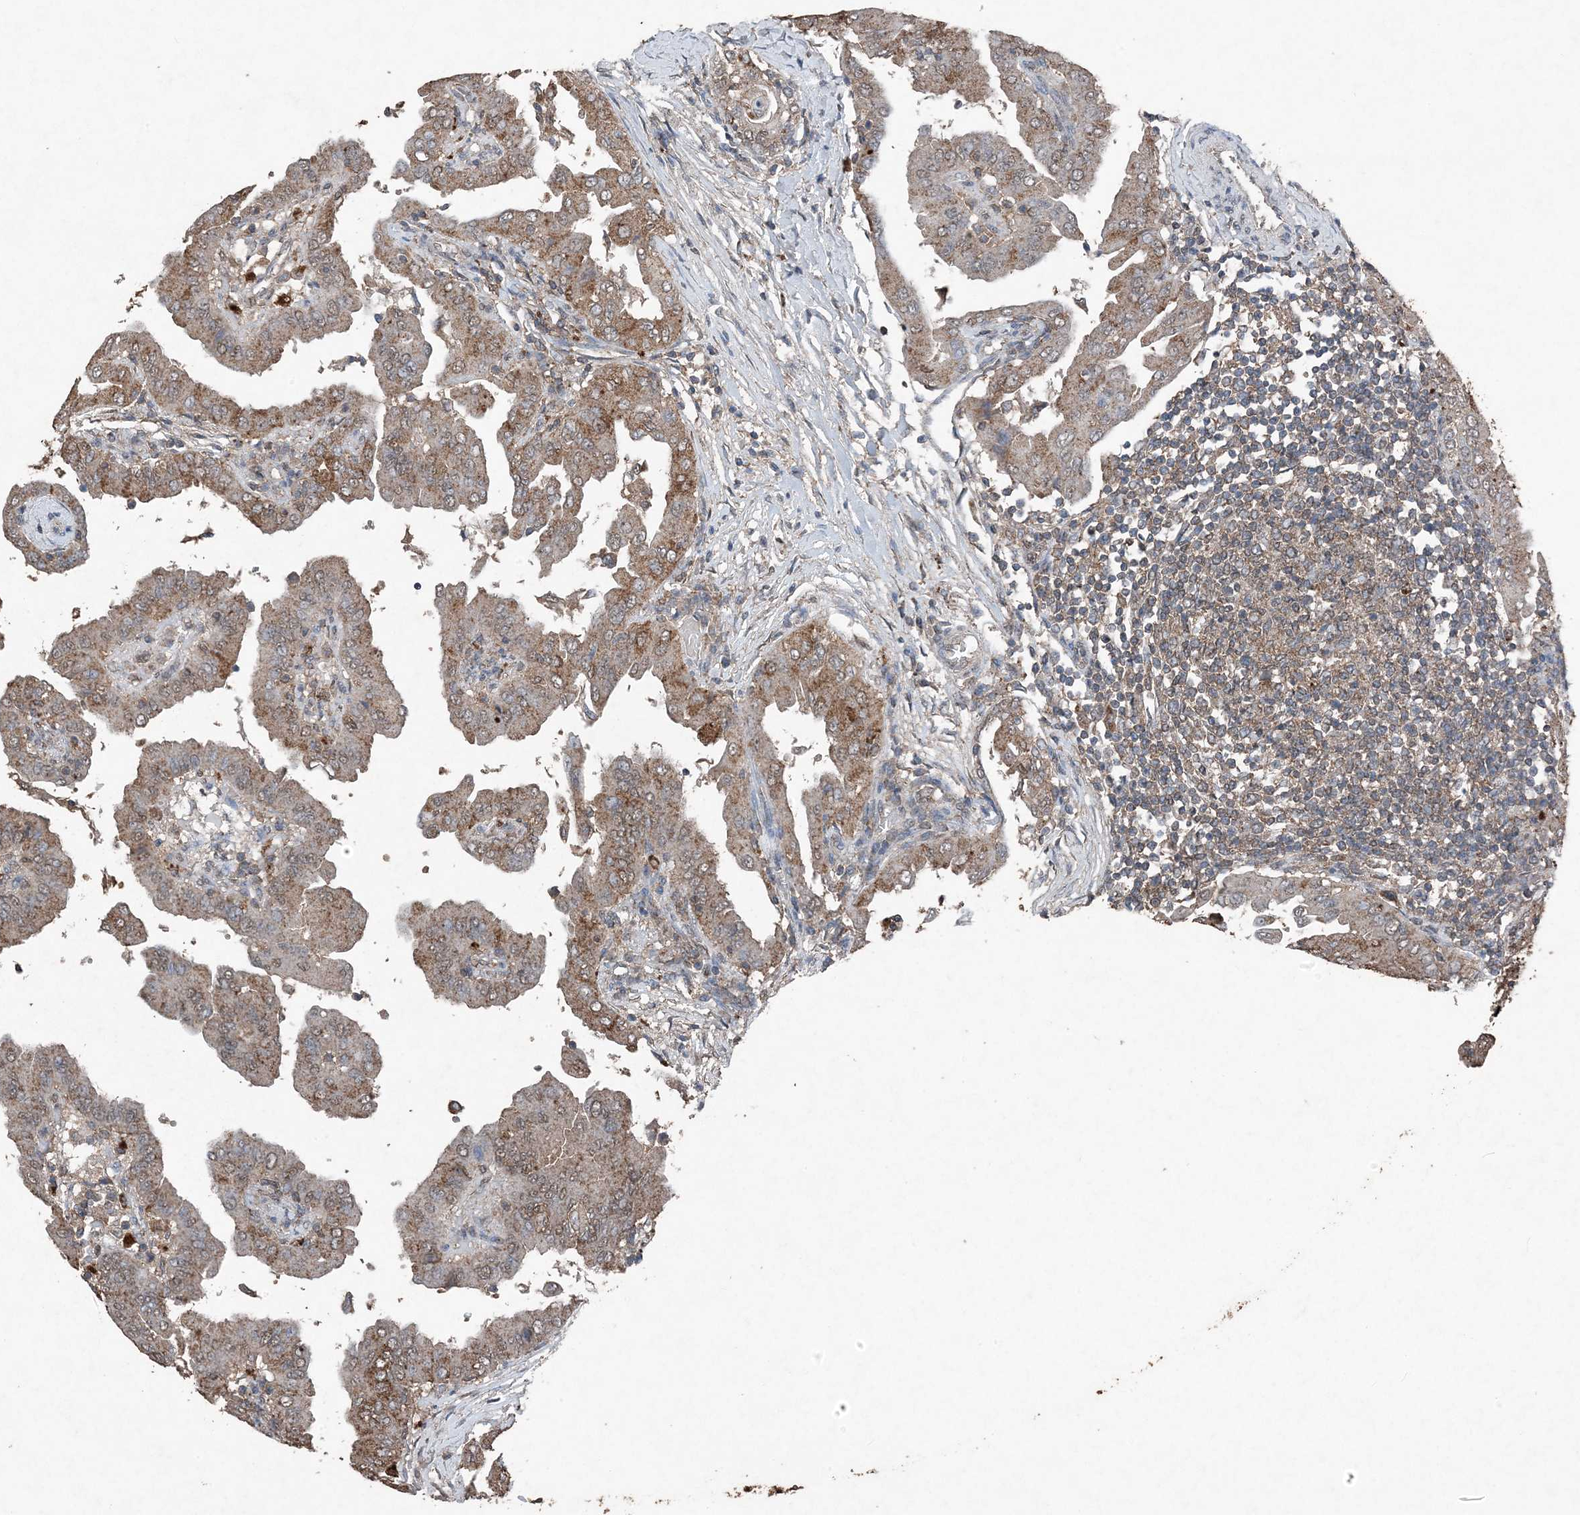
{"staining": {"intensity": "moderate", "quantity": "25%-75%", "location": "cytoplasmic/membranous"}, "tissue": "thyroid cancer", "cell_type": "Tumor cells", "image_type": "cancer", "snomed": [{"axis": "morphology", "description": "Papillary adenocarcinoma, NOS"}, {"axis": "topography", "description": "Thyroid gland"}], "caption": "Human thyroid papillary adenocarcinoma stained for a protein (brown) demonstrates moderate cytoplasmic/membranous positive expression in about 25%-75% of tumor cells.", "gene": "FCN3", "patient": {"sex": "male", "age": 33}}